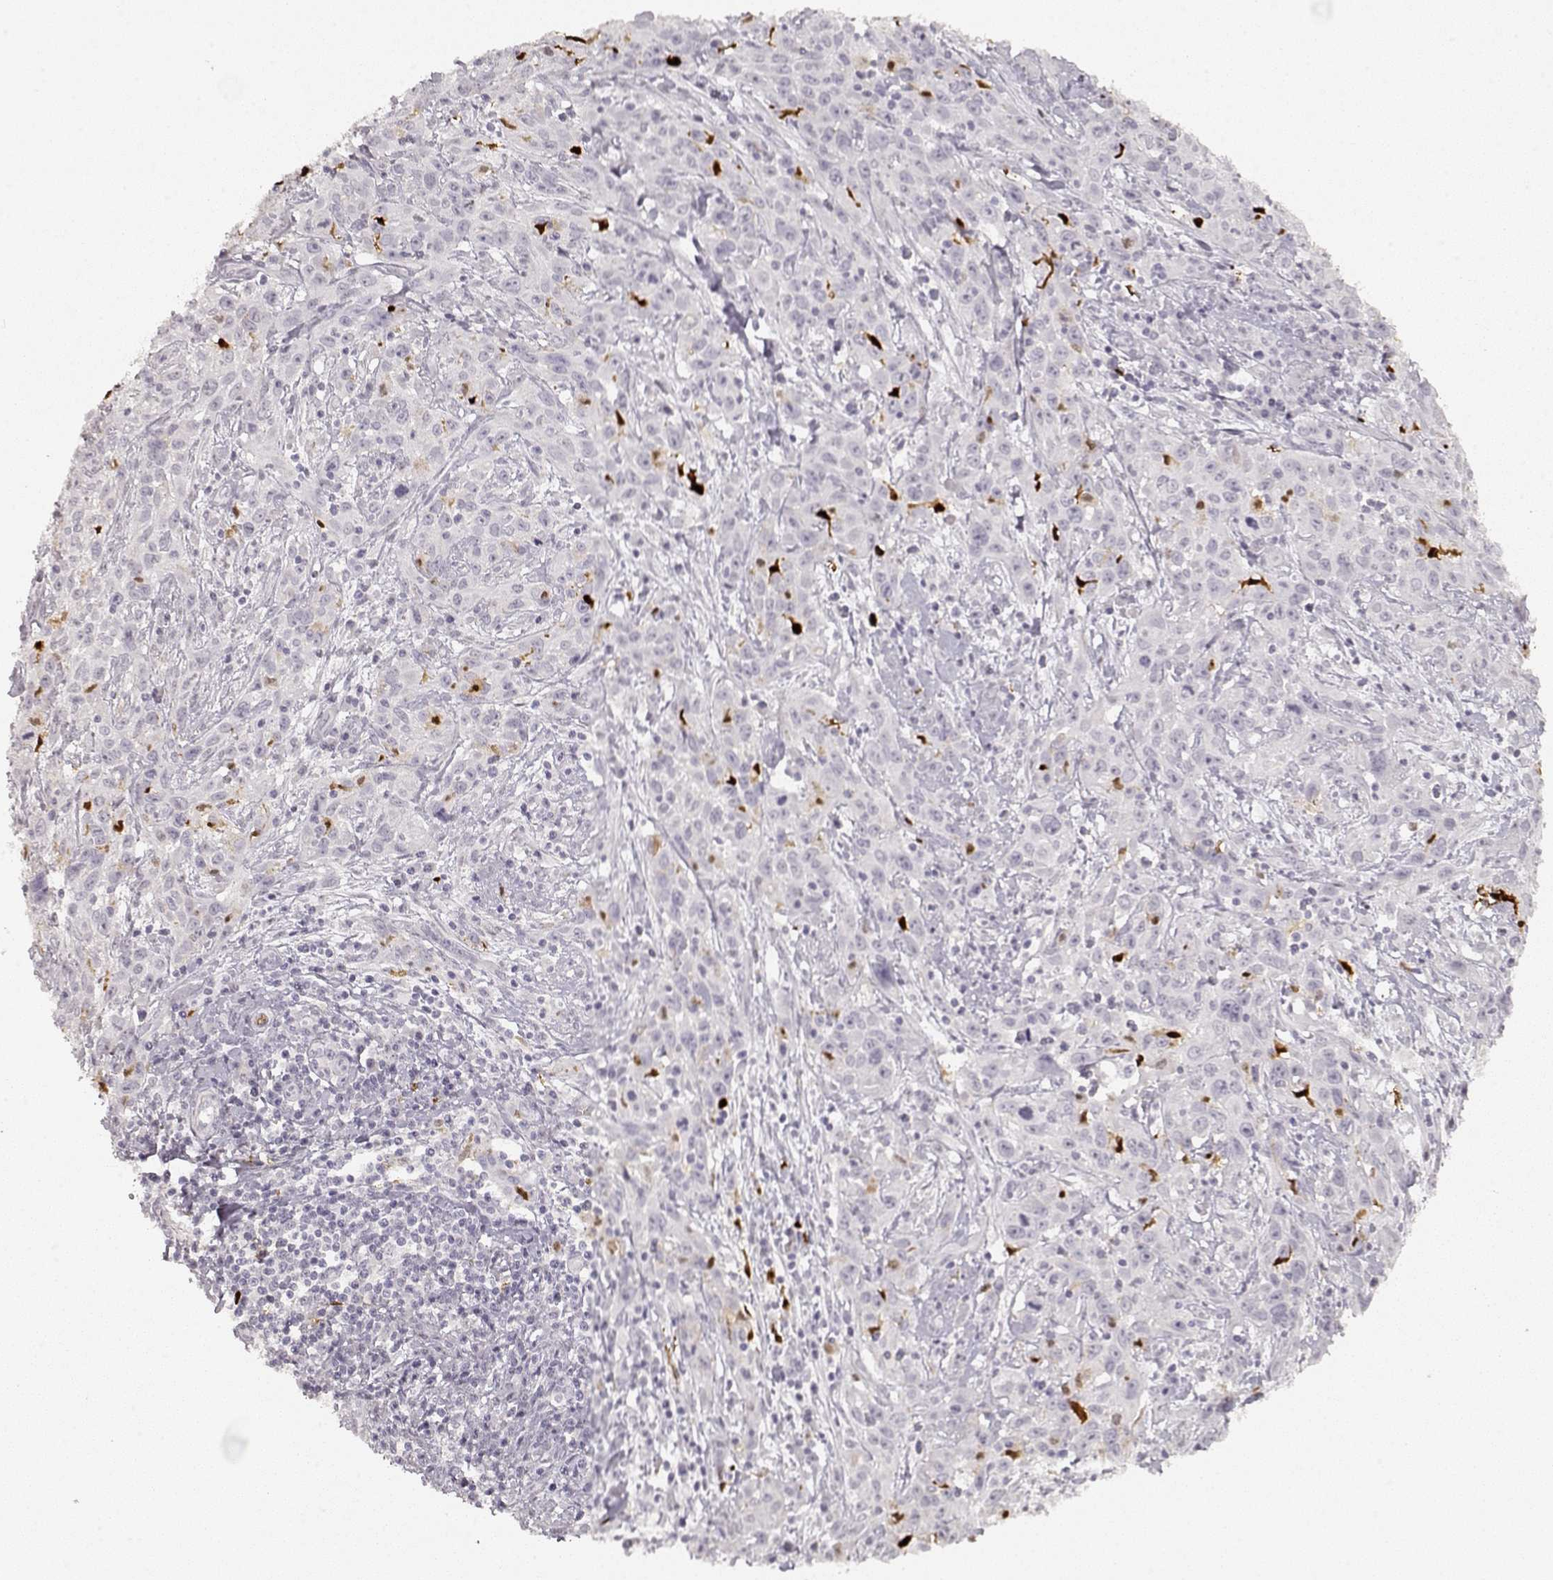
{"staining": {"intensity": "negative", "quantity": "none", "location": "none"}, "tissue": "cervical cancer", "cell_type": "Tumor cells", "image_type": "cancer", "snomed": [{"axis": "morphology", "description": "Squamous cell carcinoma, NOS"}, {"axis": "topography", "description": "Cervix"}], "caption": "A histopathology image of cervical cancer (squamous cell carcinoma) stained for a protein demonstrates no brown staining in tumor cells.", "gene": "S100B", "patient": {"sex": "female", "age": 38}}